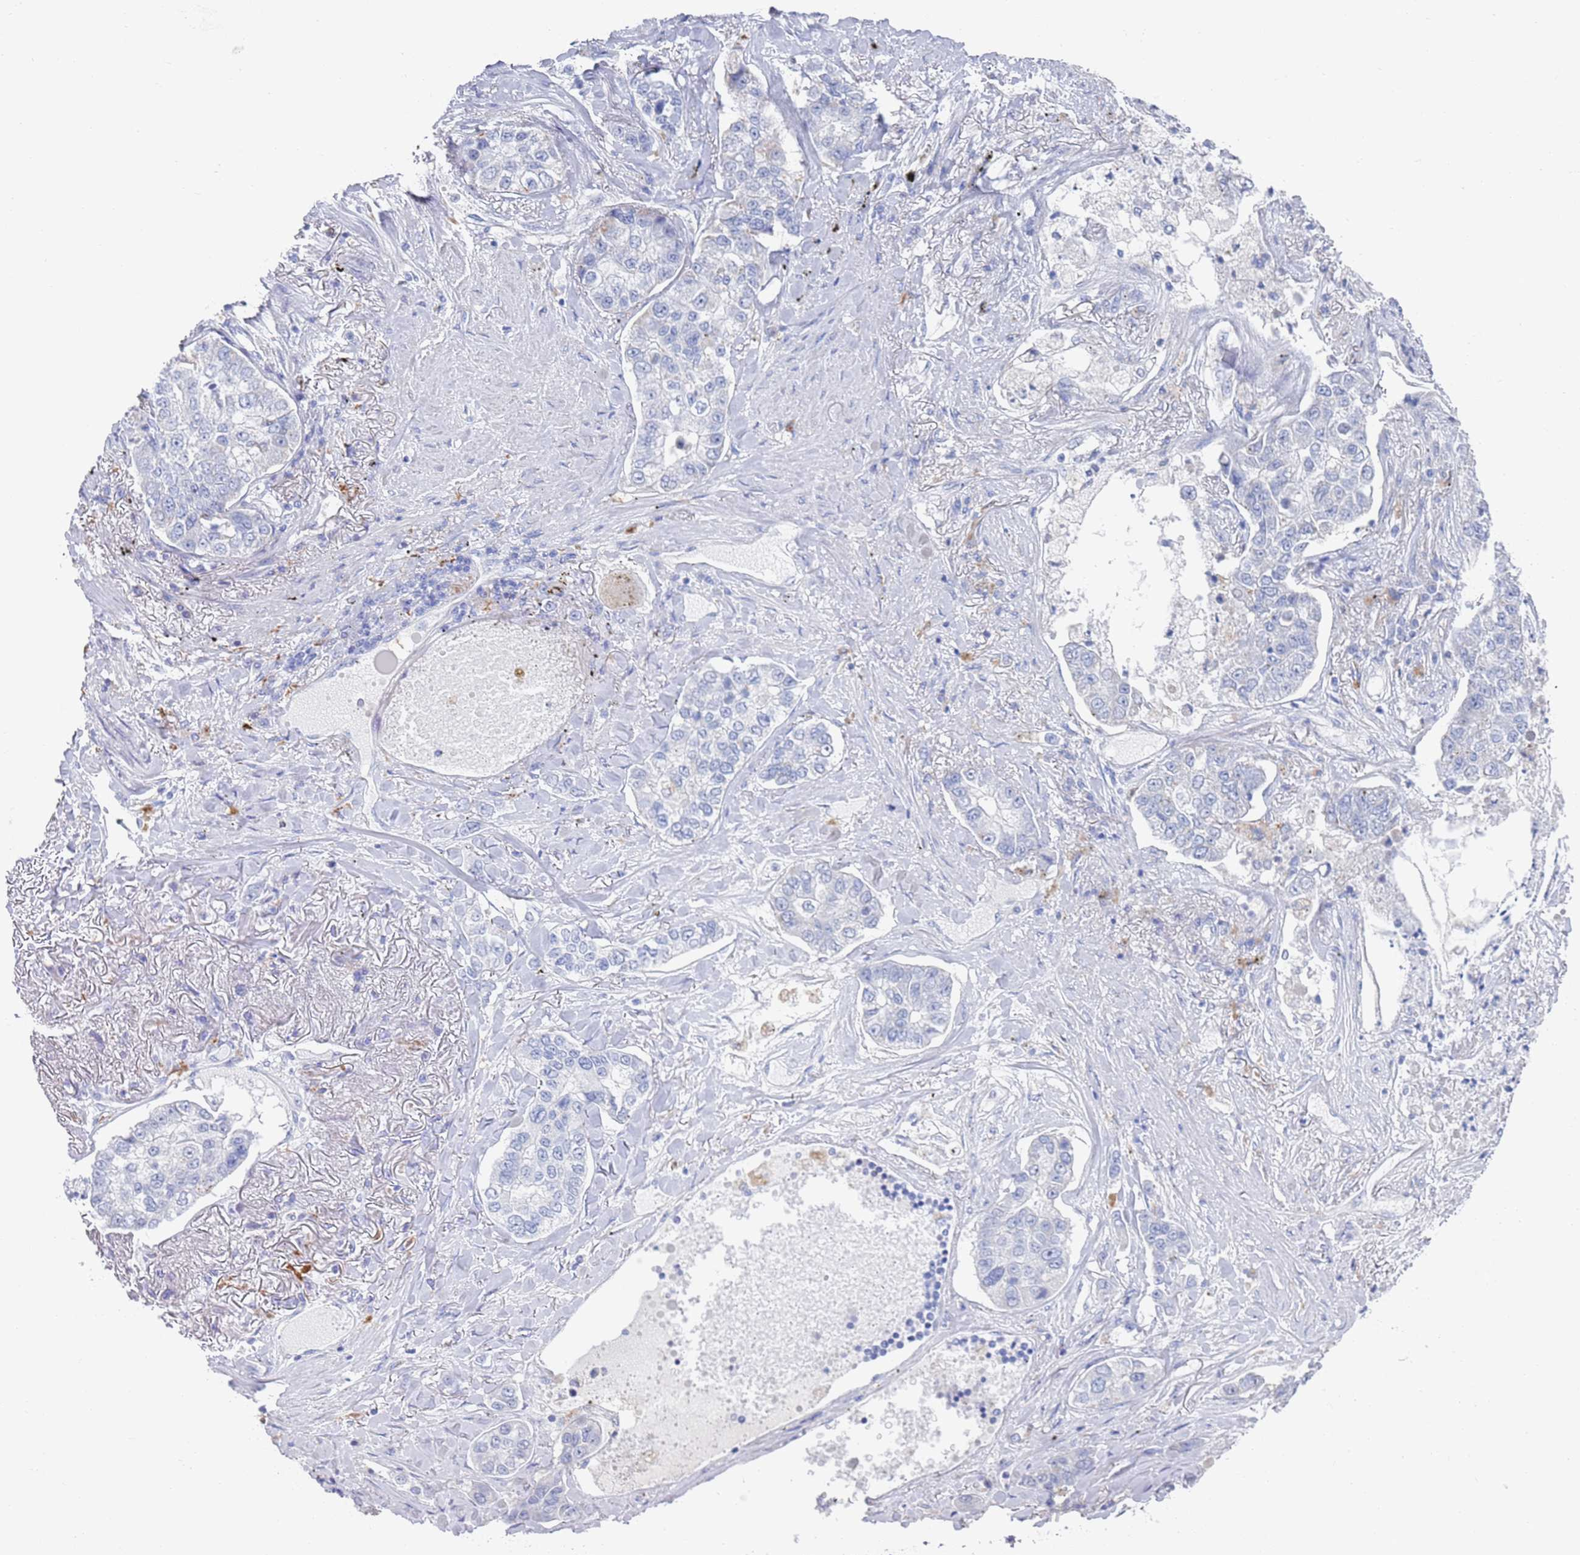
{"staining": {"intensity": "negative", "quantity": "none", "location": "none"}, "tissue": "lung cancer", "cell_type": "Tumor cells", "image_type": "cancer", "snomed": [{"axis": "morphology", "description": "Adenocarcinoma, NOS"}, {"axis": "topography", "description": "Lung"}], "caption": "Tumor cells show no significant staining in lung cancer (adenocarcinoma).", "gene": "FUCA1", "patient": {"sex": "male", "age": 49}}